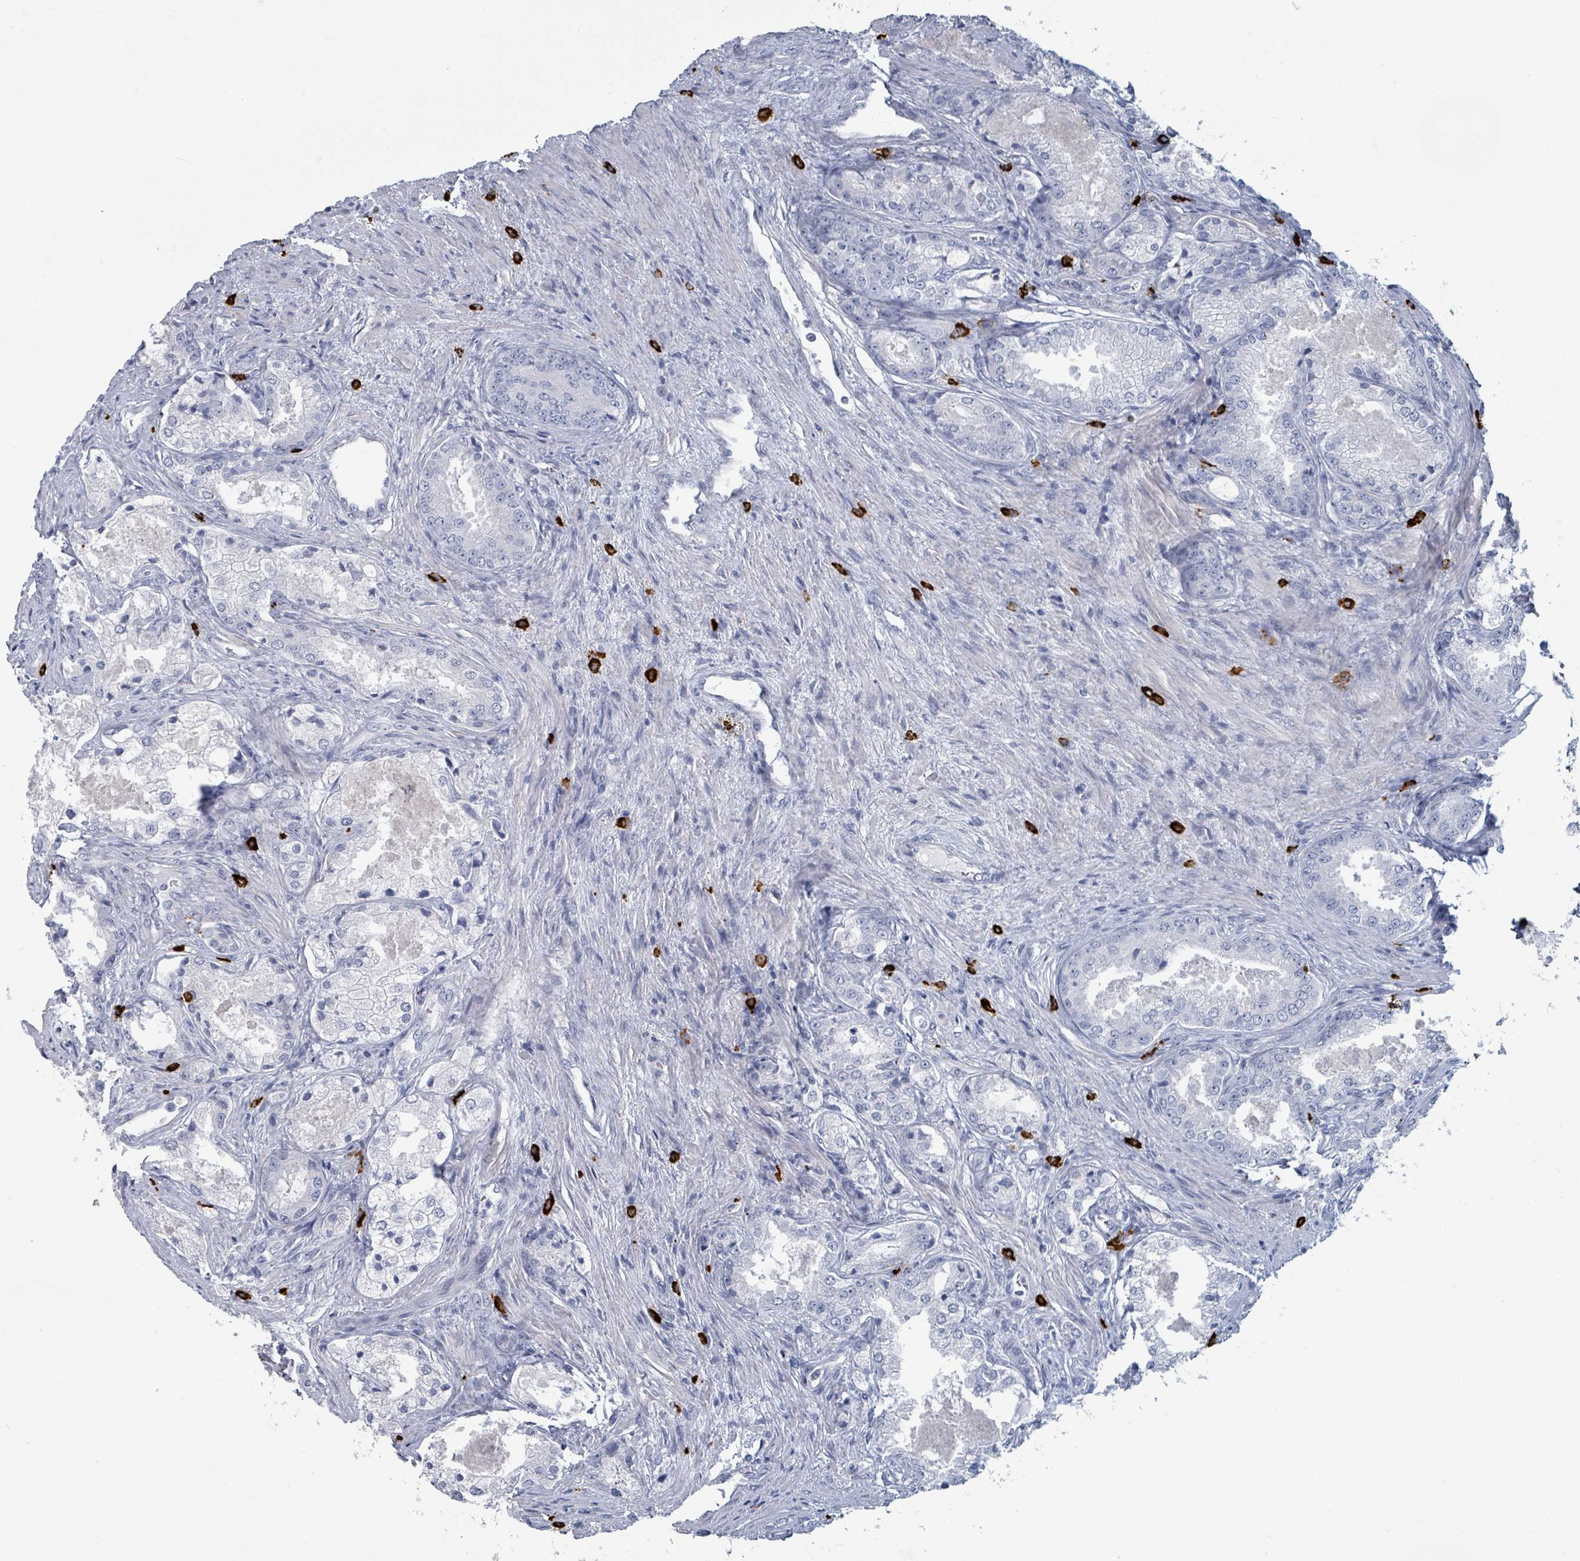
{"staining": {"intensity": "negative", "quantity": "none", "location": "none"}, "tissue": "prostate cancer", "cell_type": "Tumor cells", "image_type": "cancer", "snomed": [{"axis": "morphology", "description": "Adenocarcinoma, Low grade"}, {"axis": "topography", "description": "Prostate"}], "caption": "A micrograph of human prostate cancer (low-grade adenocarcinoma) is negative for staining in tumor cells.", "gene": "VPS13D", "patient": {"sex": "male", "age": 68}}